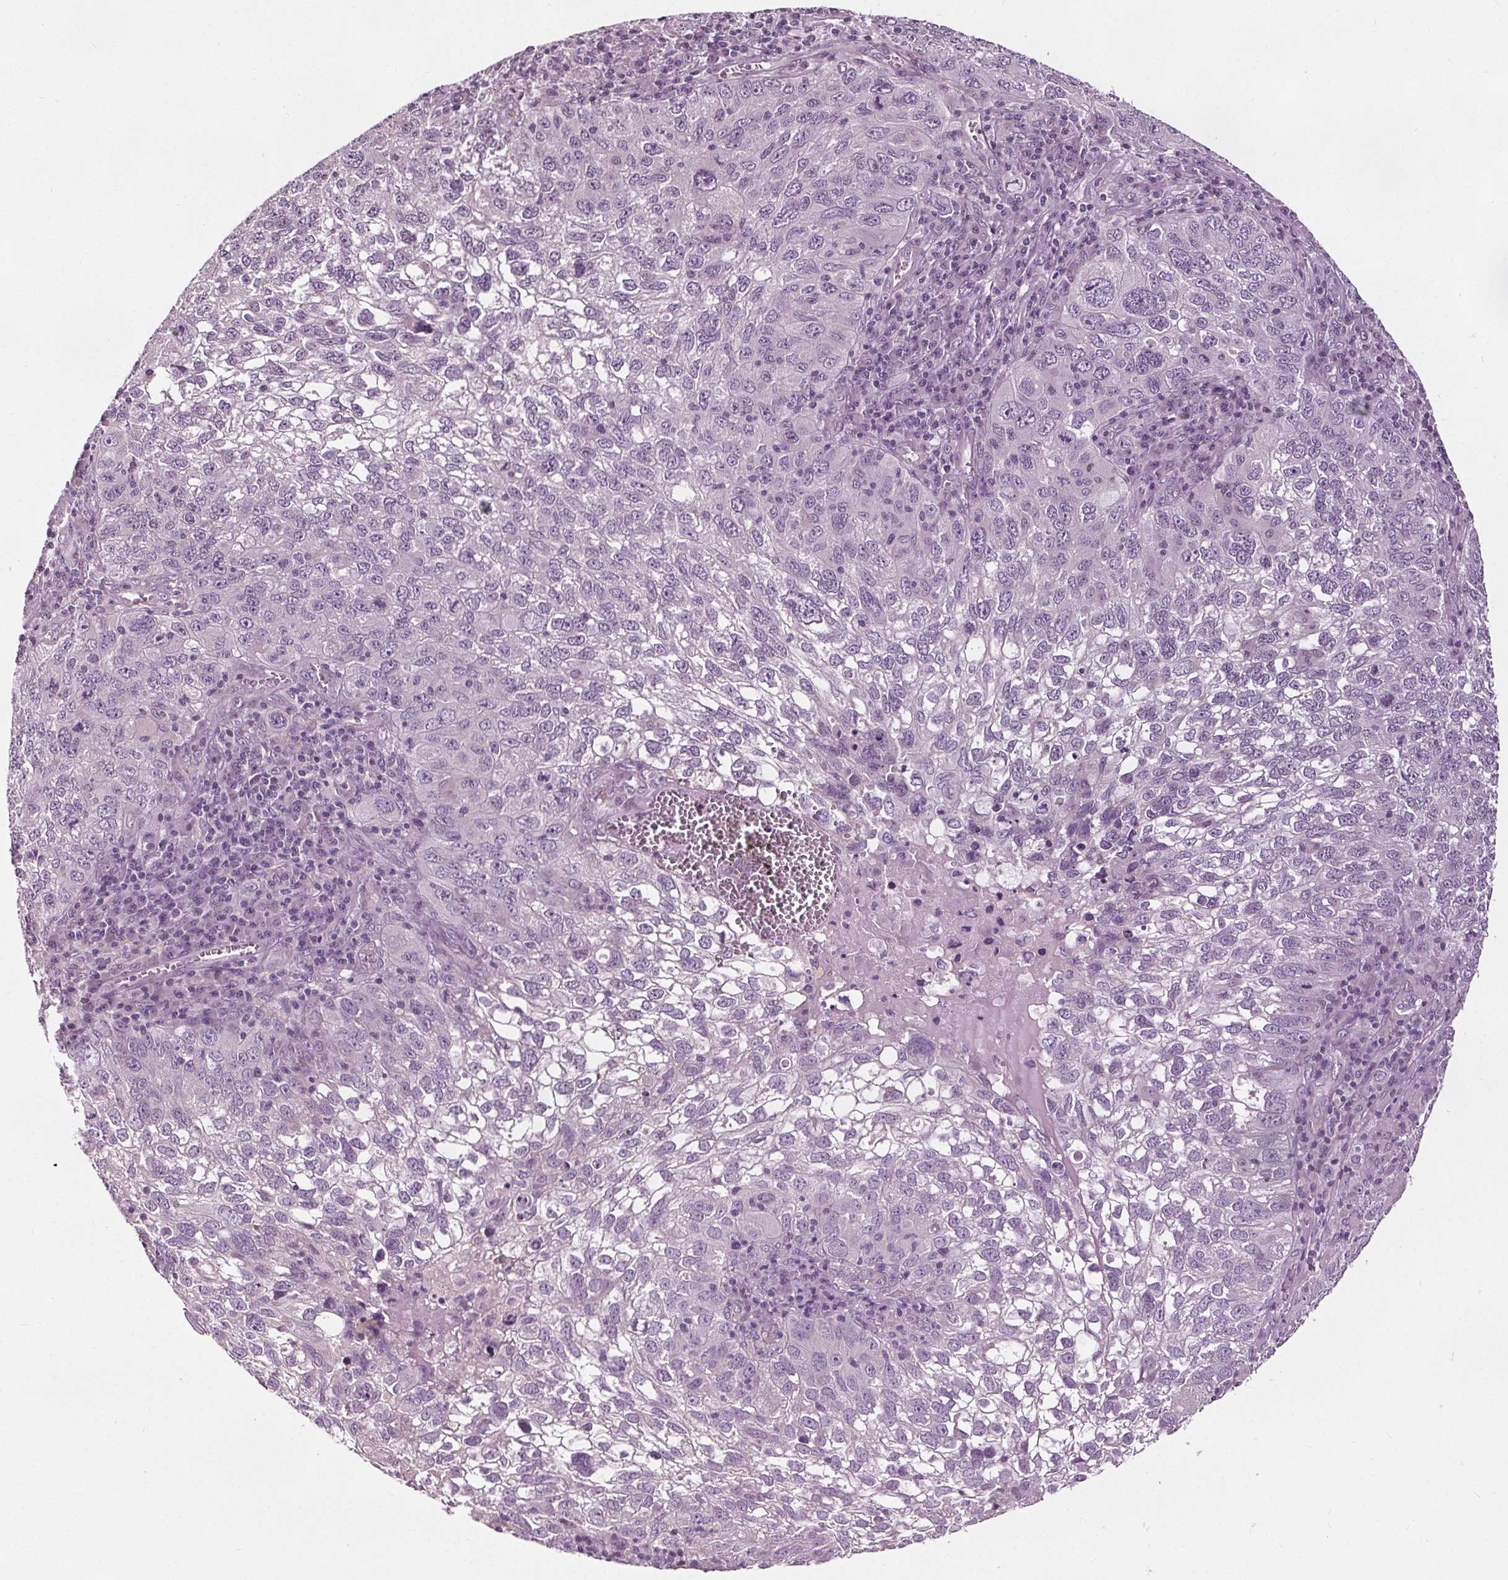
{"staining": {"intensity": "negative", "quantity": "none", "location": "none"}, "tissue": "cervical cancer", "cell_type": "Tumor cells", "image_type": "cancer", "snomed": [{"axis": "morphology", "description": "Squamous cell carcinoma, NOS"}, {"axis": "topography", "description": "Cervix"}], "caption": "Human cervical cancer stained for a protein using IHC demonstrates no positivity in tumor cells.", "gene": "RASA1", "patient": {"sex": "female", "age": 55}}